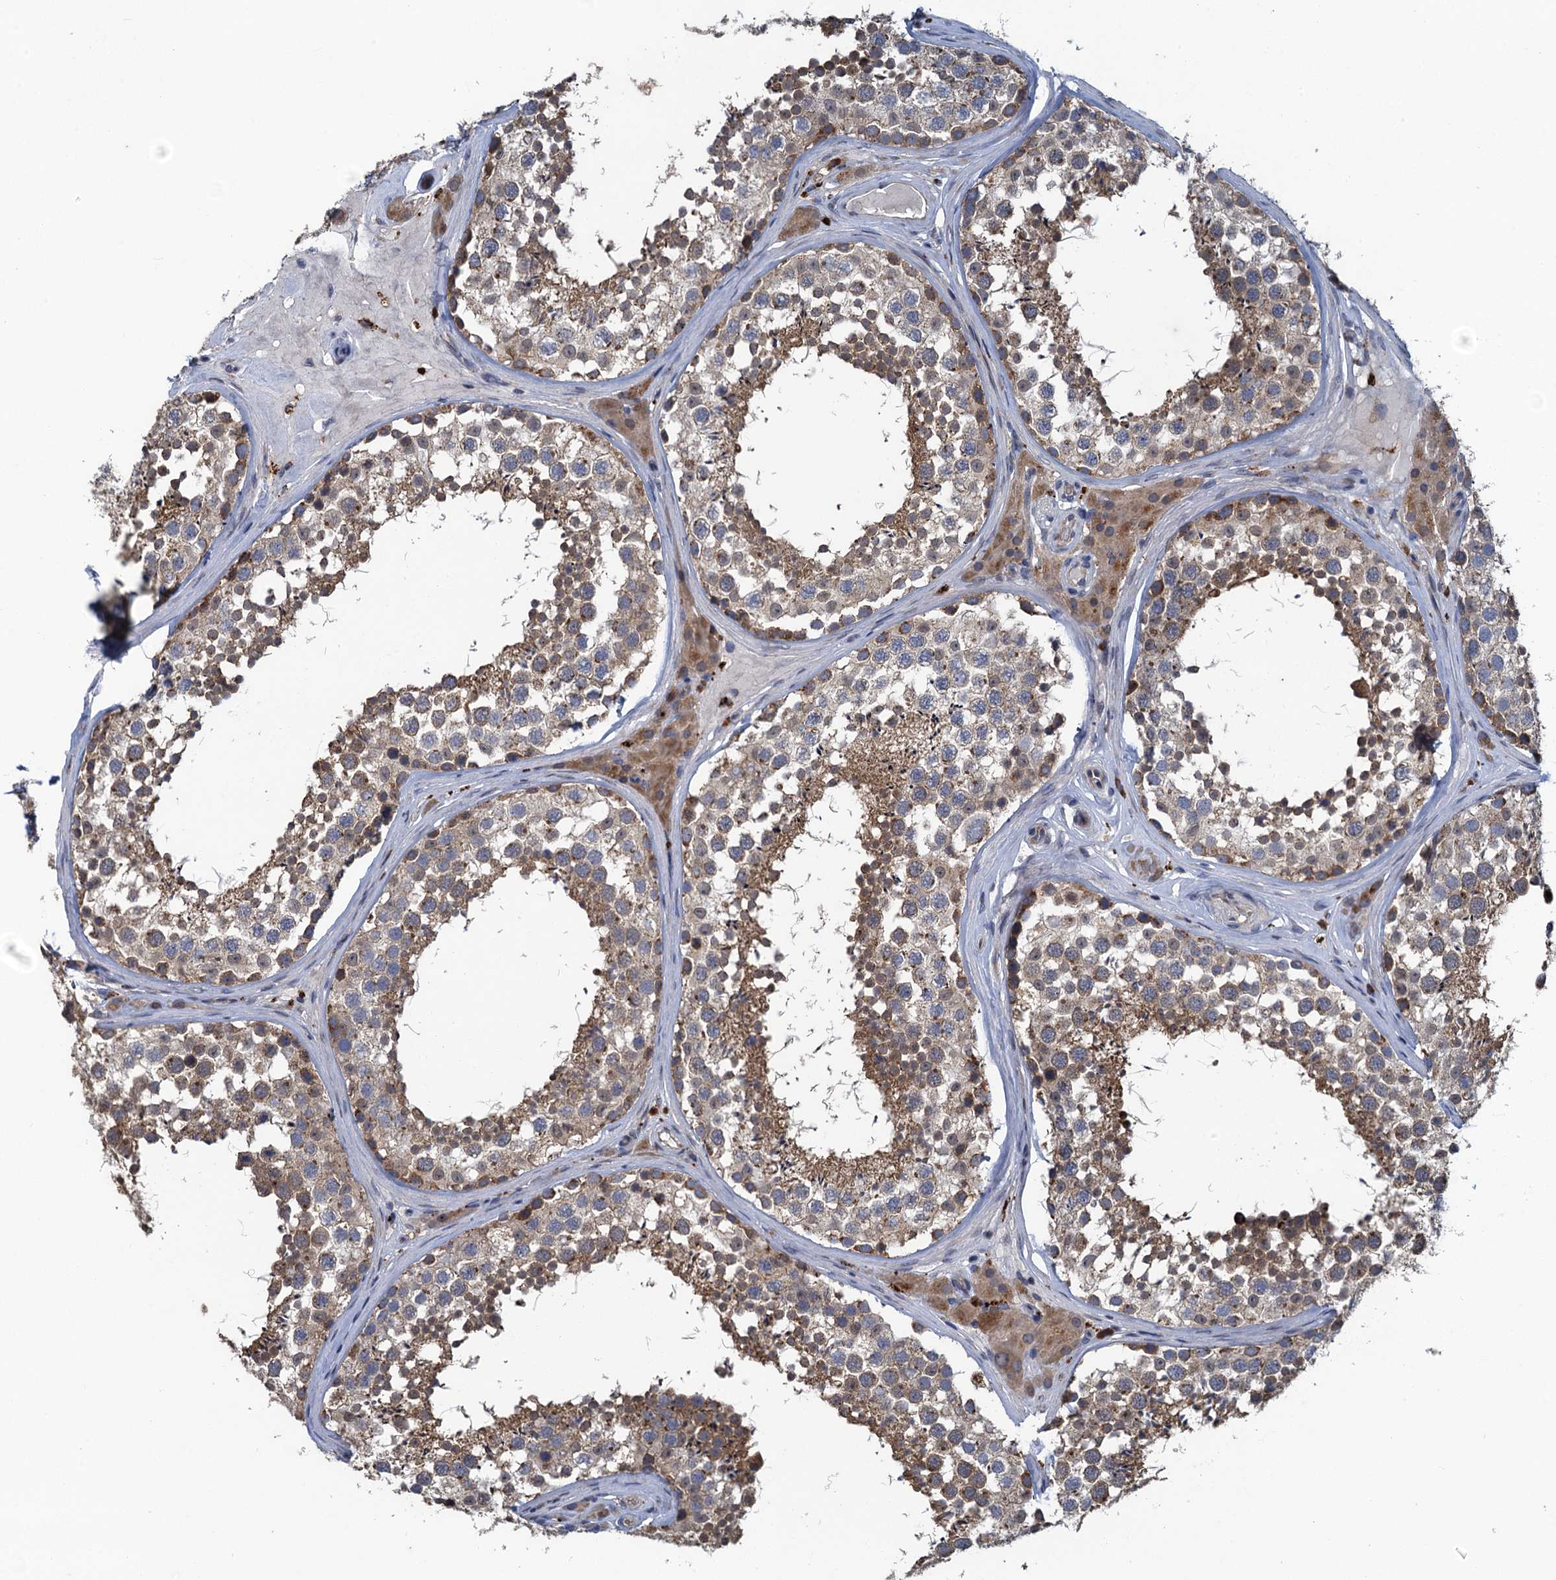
{"staining": {"intensity": "moderate", "quantity": ">75%", "location": "cytoplasmic/membranous"}, "tissue": "testis", "cell_type": "Cells in seminiferous ducts", "image_type": "normal", "snomed": [{"axis": "morphology", "description": "Normal tissue, NOS"}, {"axis": "topography", "description": "Testis"}], "caption": "A high-resolution micrograph shows IHC staining of benign testis, which exhibits moderate cytoplasmic/membranous expression in about >75% of cells in seminiferous ducts. The staining was performed using DAB (3,3'-diaminobenzidine), with brown indicating positive protein expression. Nuclei are stained blue with hematoxylin.", "gene": "KBTBD8", "patient": {"sex": "male", "age": 46}}